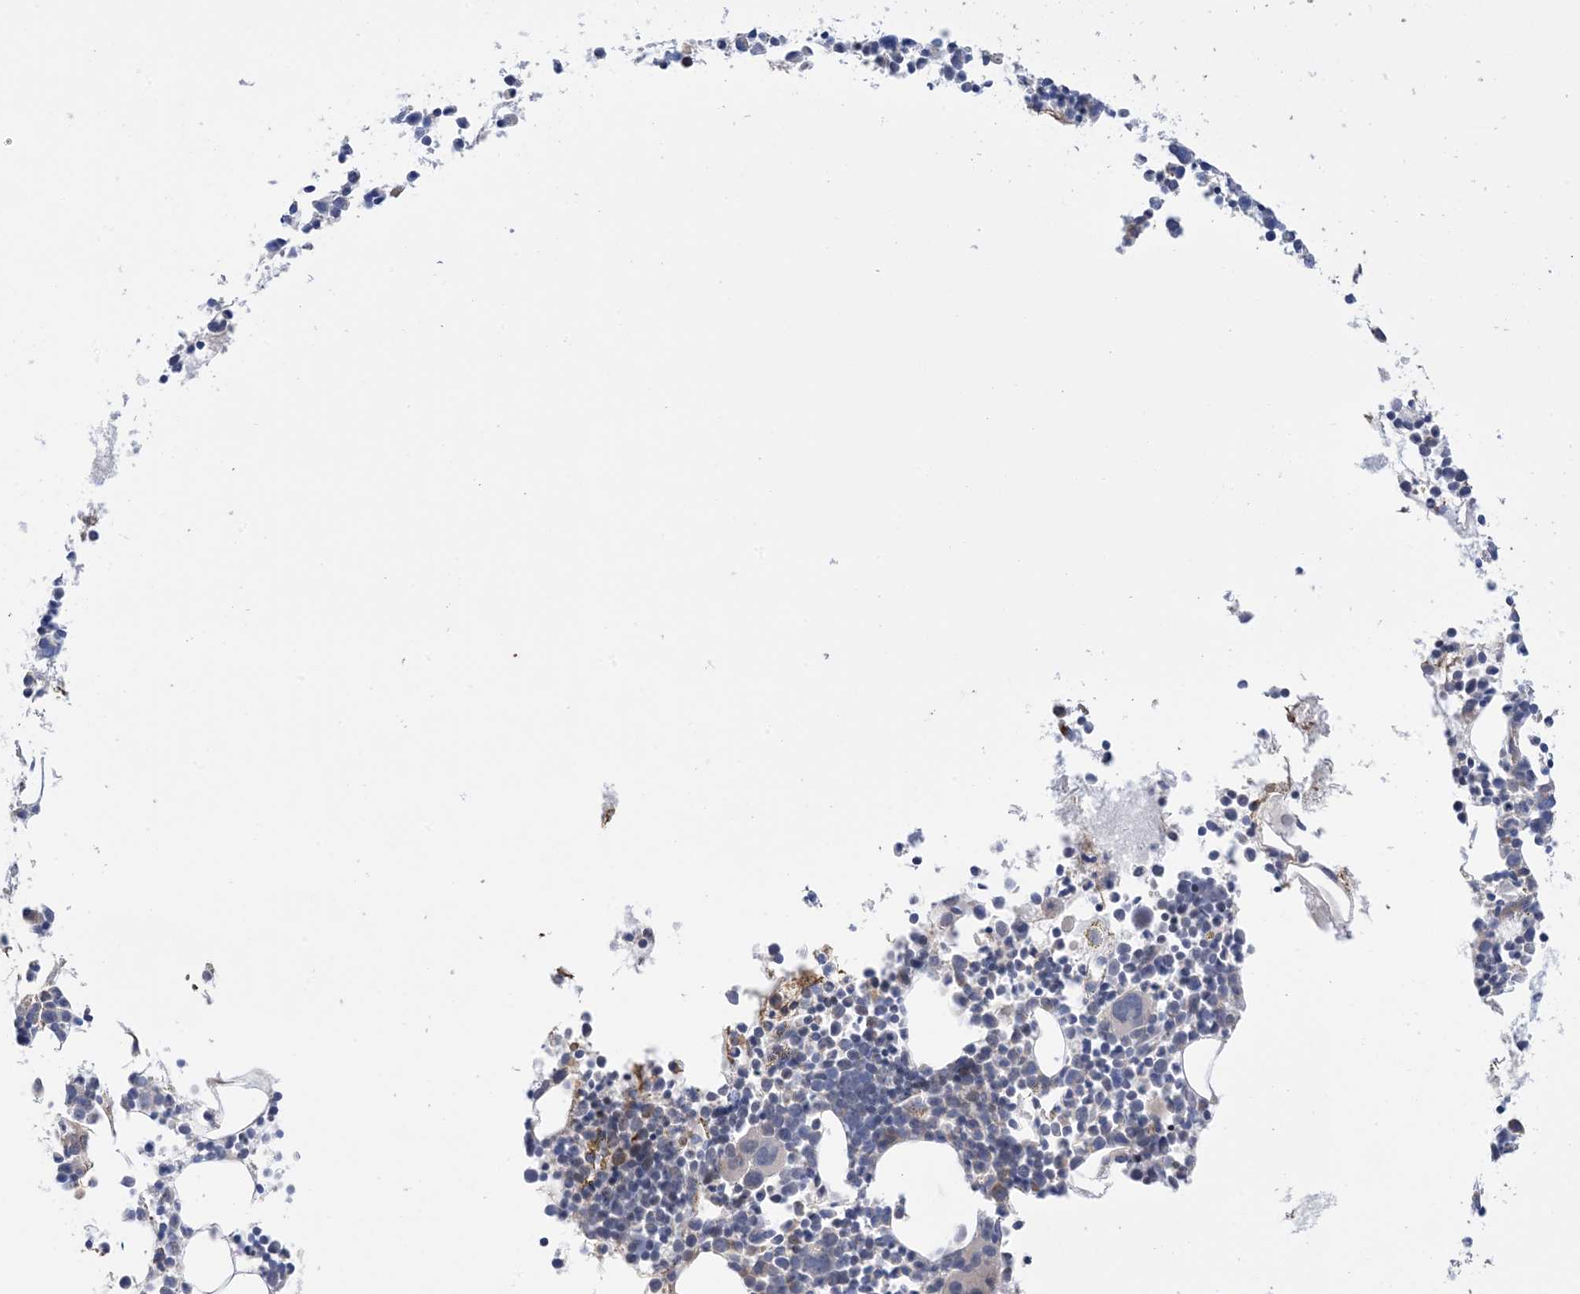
{"staining": {"intensity": "moderate", "quantity": "<25%", "location": "cytoplasmic/membranous"}, "tissue": "bone marrow", "cell_type": "Hematopoietic cells", "image_type": "normal", "snomed": [{"axis": "morphology", "description": "Normal tissue, NOS"}, {"axis": "topography", "description": "Bone marrow"}], "caption": "An immunohistochemistry photomicrograph of unremarkable tissue is shown. Protein staining in brown shows moderate cytoplasmic/membranous positivity in bone marrow within hematopoietic cells.", "gene": "PLK4", "patient": {"sex": "female", "age": 62}}